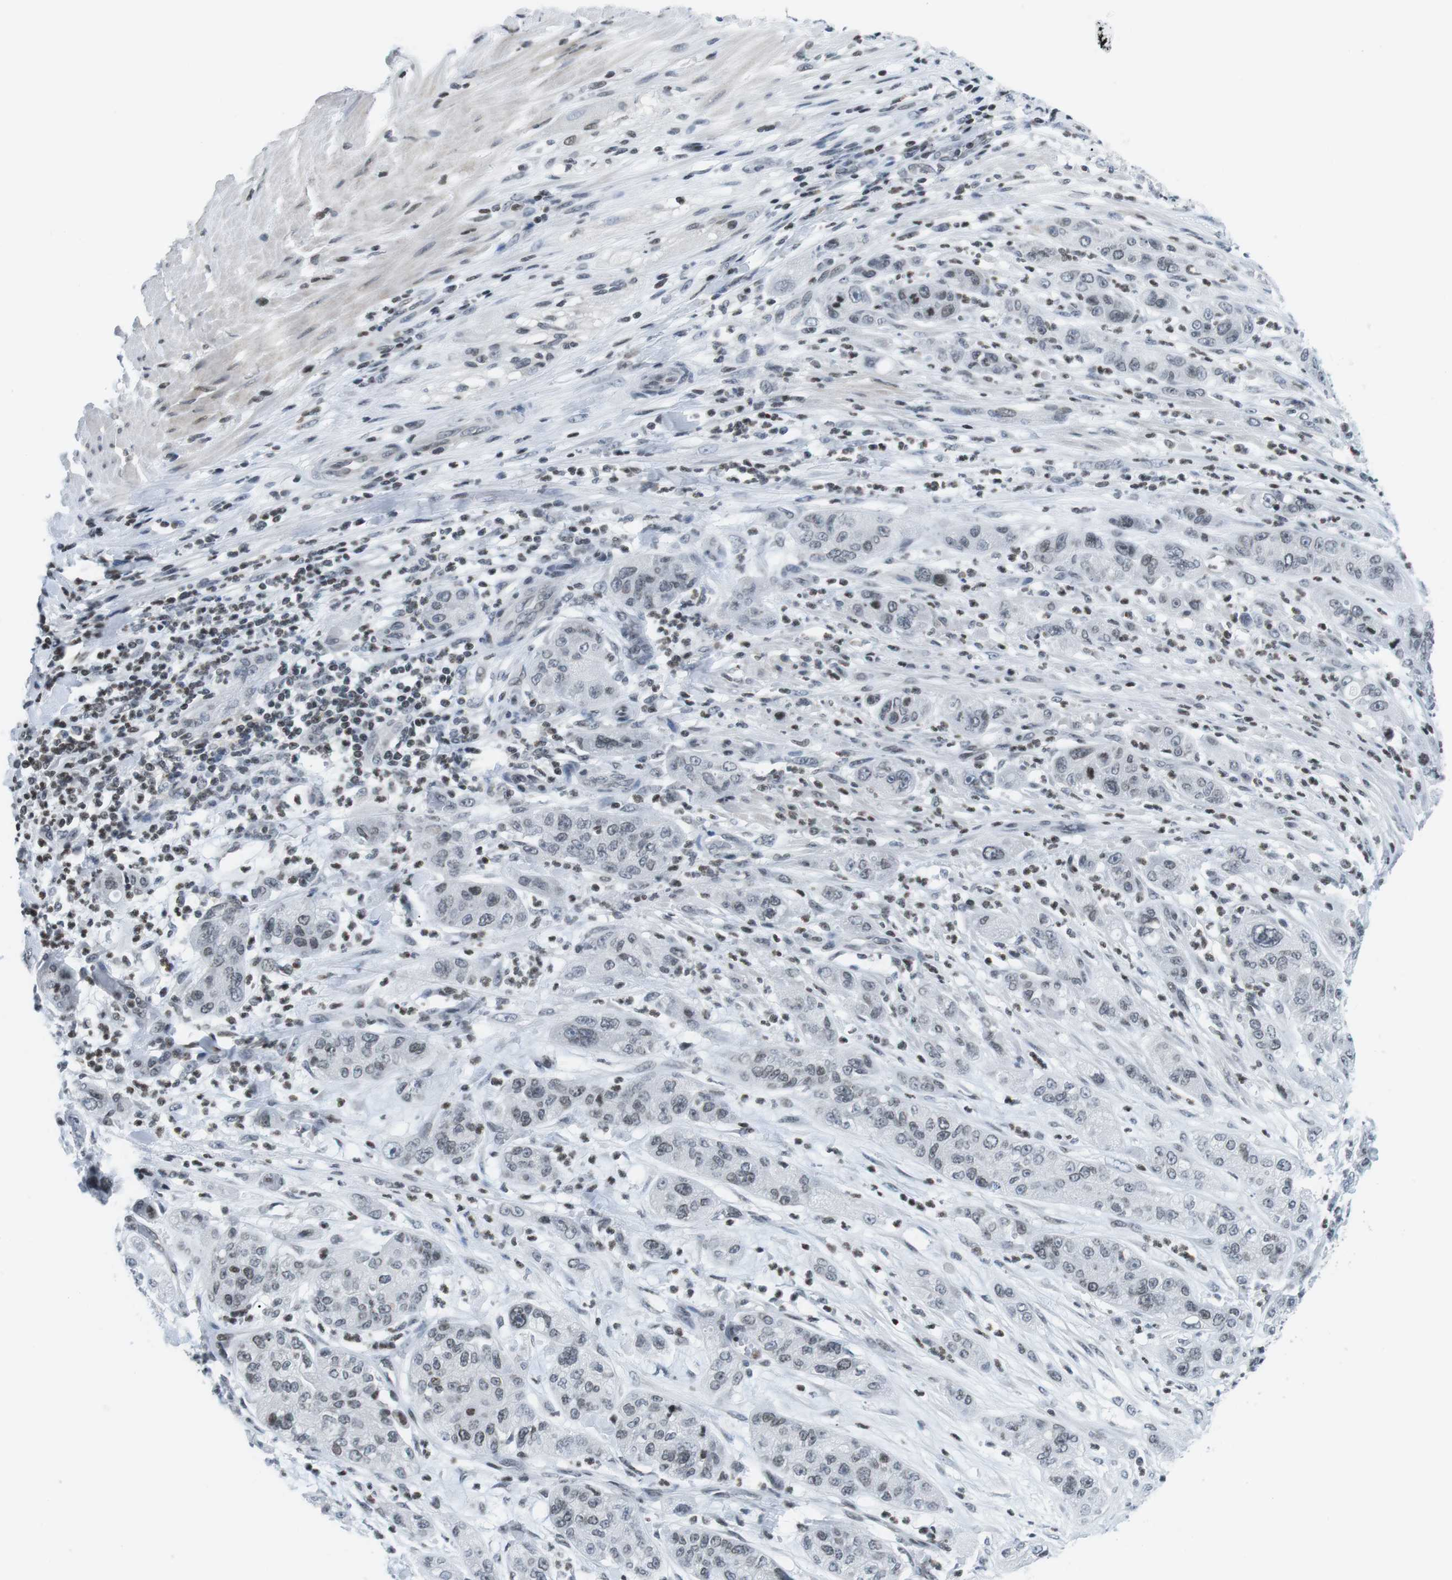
{"staining": {"intensity": "weak", "quantity": "<25%", "location": "nuclear"}, "tissue": "pancreatic cancer", "cell_type": "Tumor cells", "image_type": "cancer", "snomed": [{"axis": "morphology", "description": "Adenocarcinoma, NOS"}, {"axis": "topography", "description": "Pancreas"}], "caption": "Tumor cells show no significant protein staining in pancreatic cancer.", "gene": "E2F2", "patient": {"sex": "female", "age": 78}}